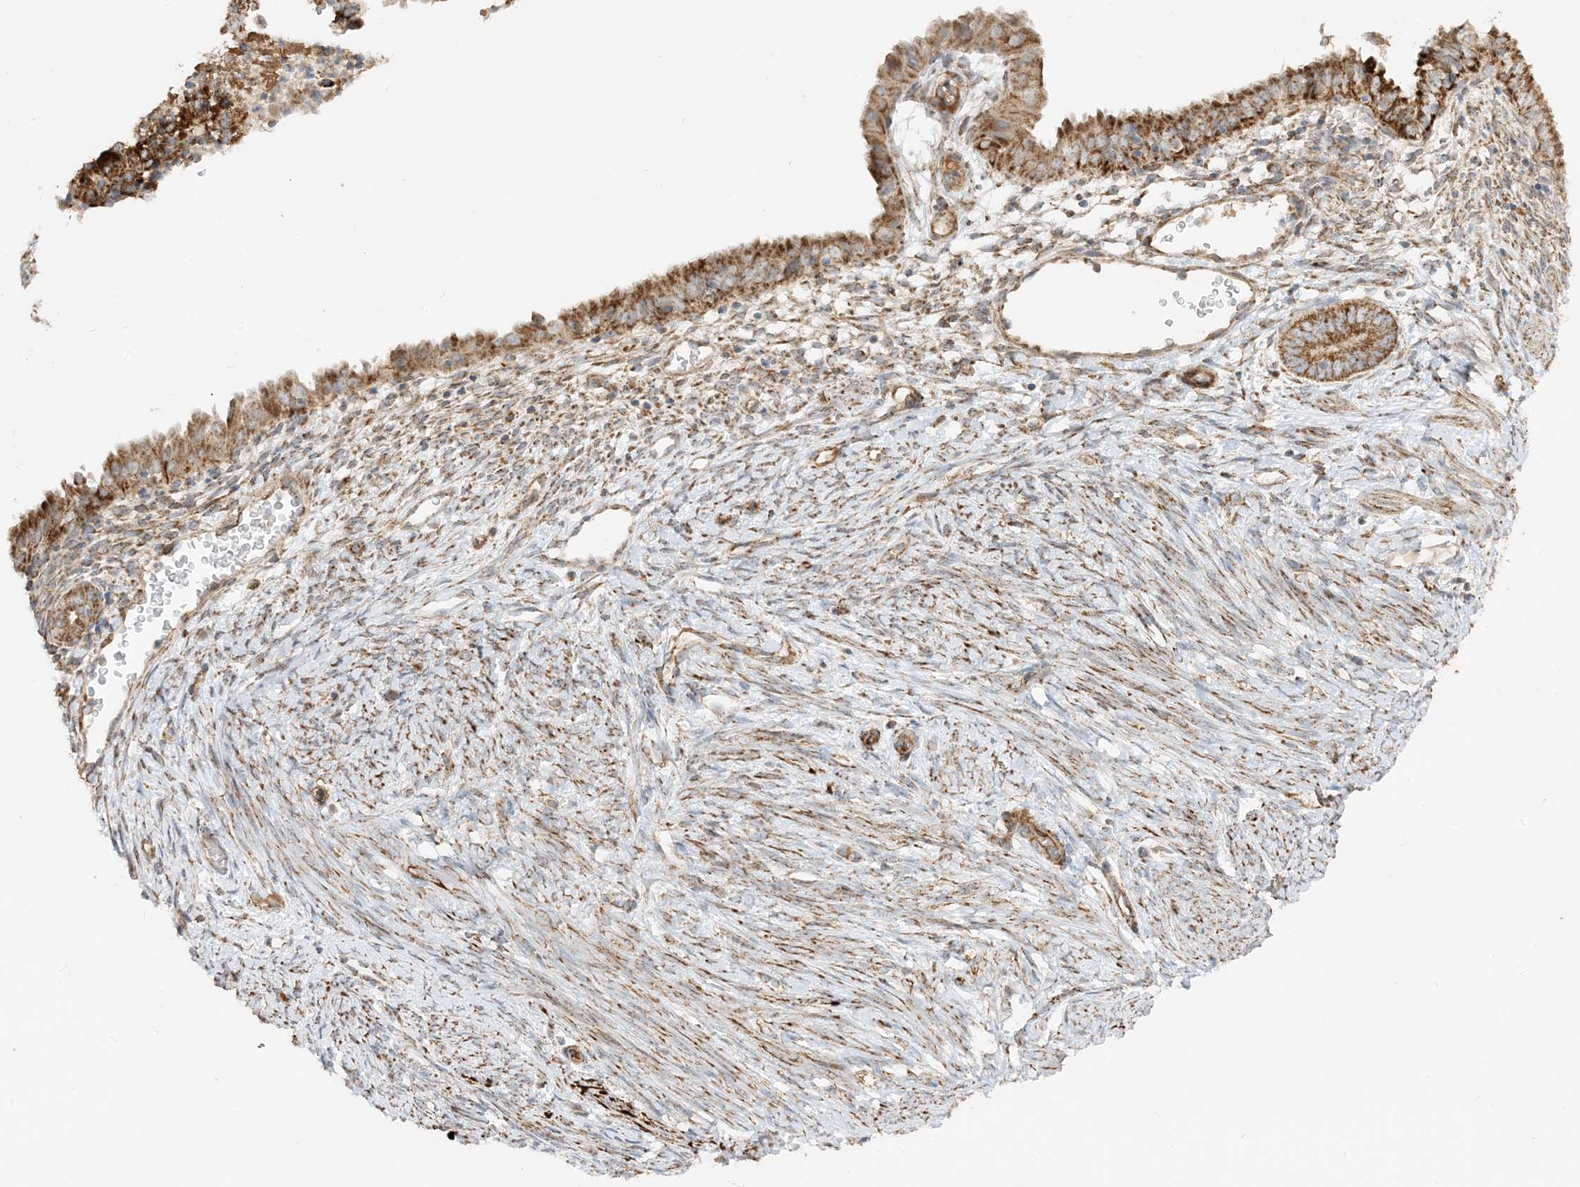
{"staining": {"intensity": "strong", "quantity": ">75%", "location": "cytoplasmic/membranous"}, "tissue": "endometrial cancer", "cell_type": "Tumor cells", "image_type": "cancer", "snomed": [{"axis": "morphology", "description": "Adenocarcinoma, NOS"}, {"axis": "topography", "description": "Endometrium"}], "caption": "Immunohistochemistry photomicrograph of human endometrial cancer (adenocarcinoma) stained for a protein (brown), which demonstrates high levels of strong cytoplasmic/membranous staining in about >75% of tumor cells.", "gene": "NDUFAF3", "patient": {"sex": "female", "age": 51}}